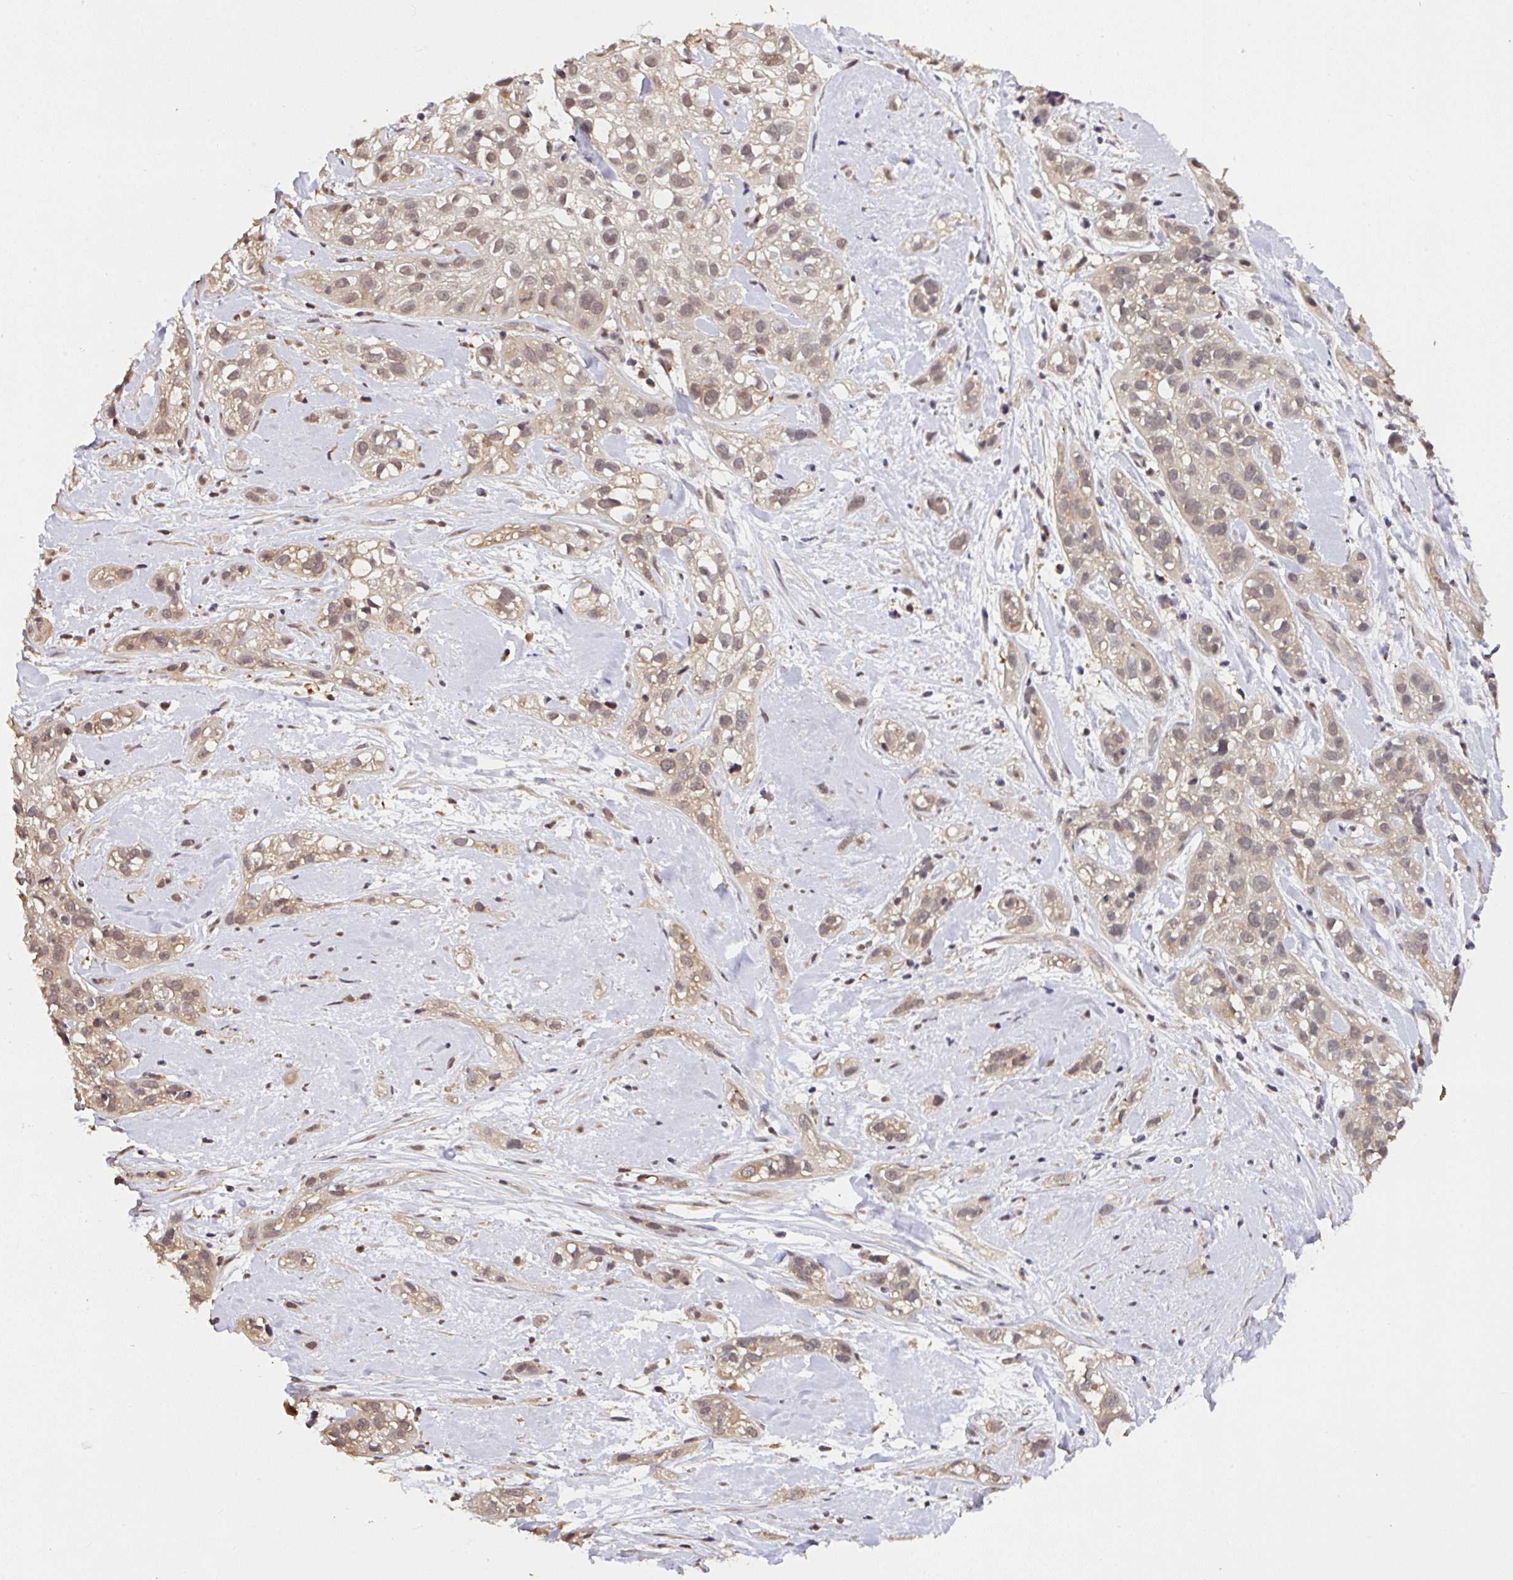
{"staining": {"intensity": "weak", "quantity": ">75%", "location": "cytoplasmic/membranous,nuclear"}, "tissue": "skin cancer", "cell_type": "Tumor cells", "image_type": "cancer", "snomed": [{"axis": "morphology", "description": "Squamous cell carcinoma, NOS"}, {"axis": "topography", "description": "Skin"}], "caption": "IHC image of human skin squamous cell carcinoma stained for a protein (brown), which demonstrates low levels of weak cytoplasmic/membranous and nuclear expression in about >75% of tumor cells.", "gene": "C12orf57", "patient": {"sex": "male", "age": 82}}